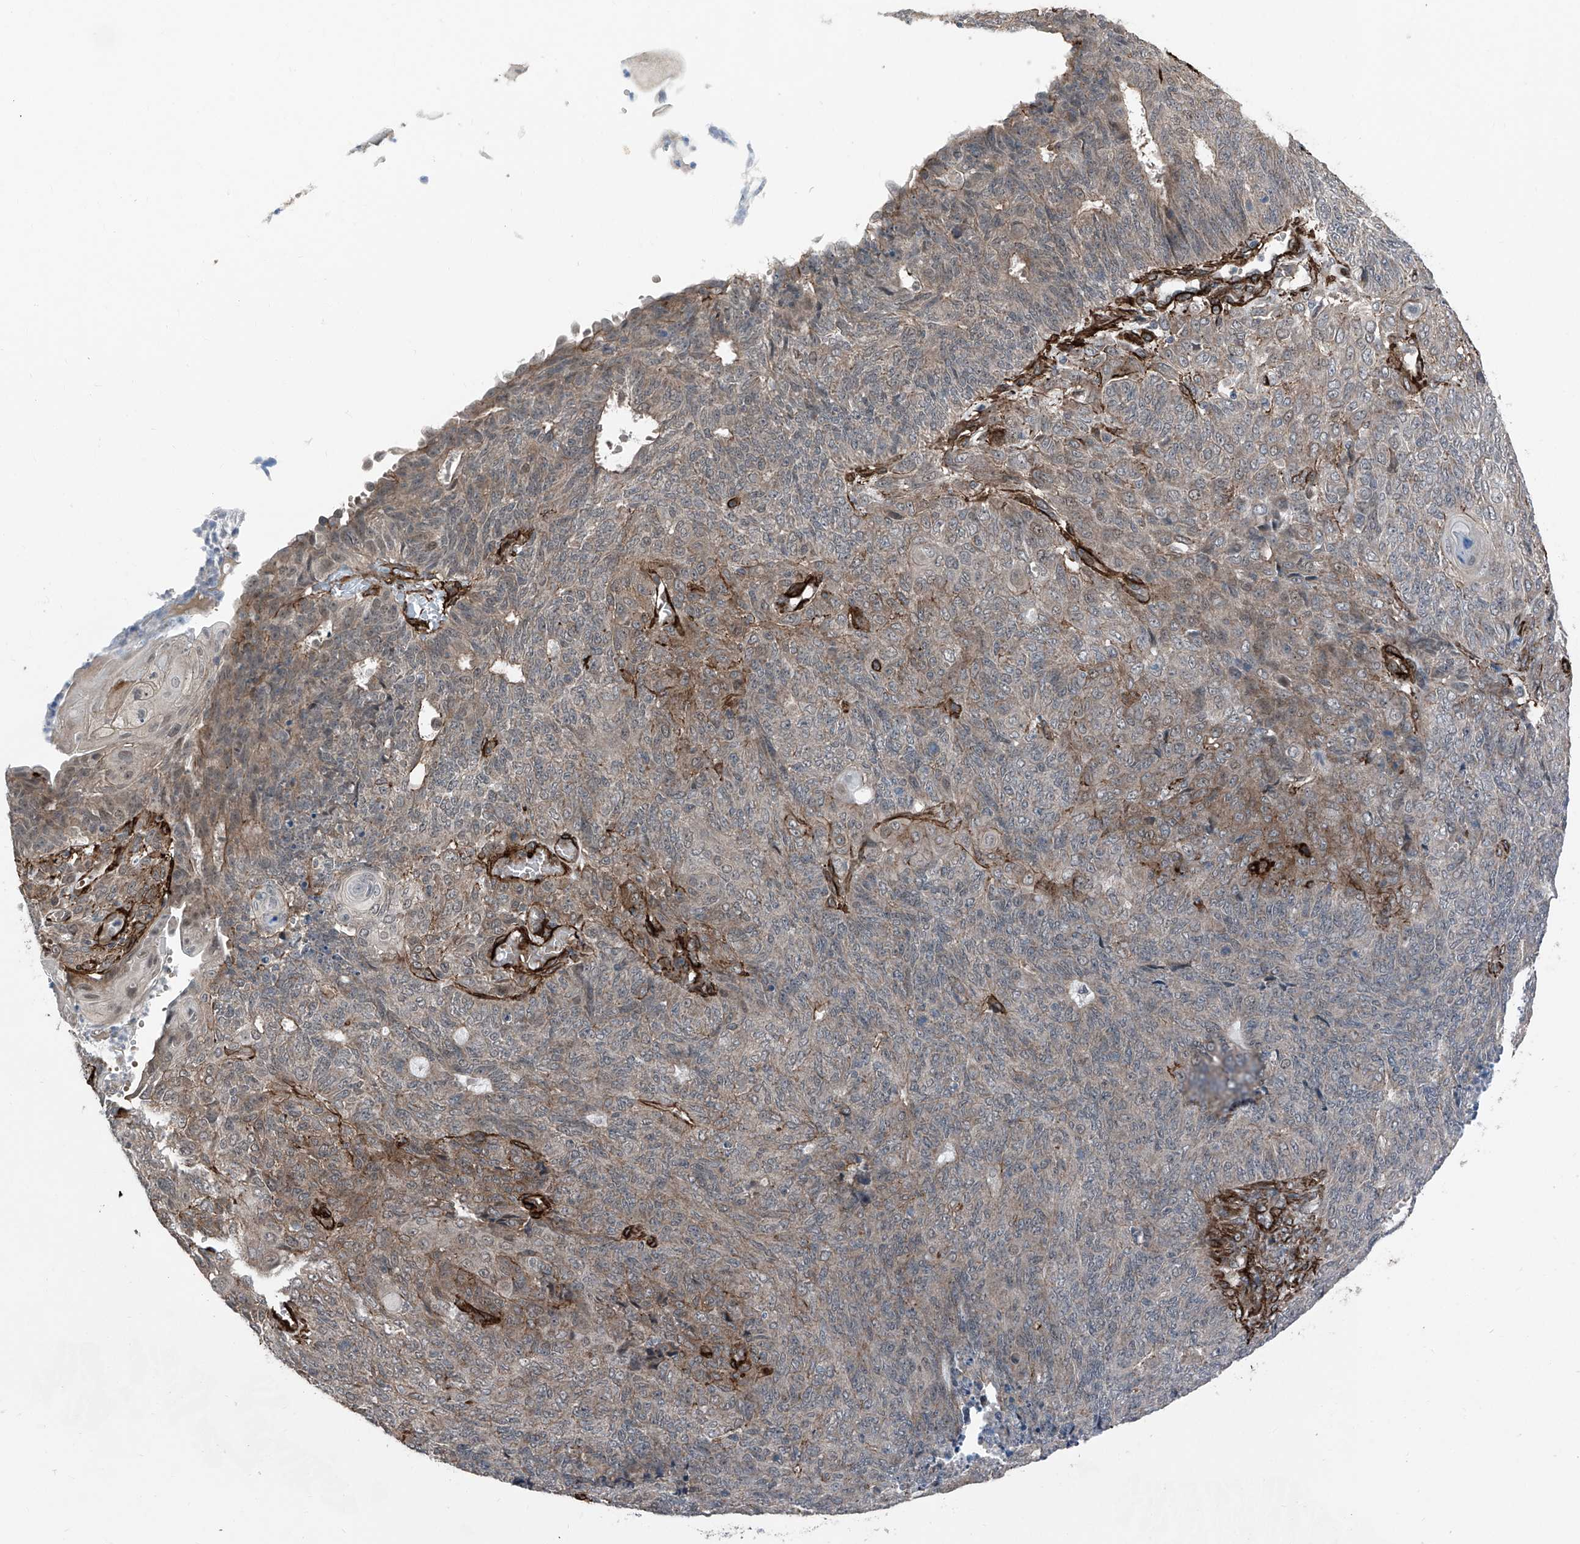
{"staining": {"intensity": "weak", "quantity": "<25%", "location": "cytoplasmic/membranous"}, "tissue": "endometrial cancer", "cell_type": "Tumor cells", "image_type": "cancer", "snomed": [{"axis": "morphology", "description": "Adenocarcinoma, NOS"}, {"axis": "topography", "description": "Endometrium"}], "caption": "A high-resolution image shows IHC staining of endometrial cancer (adenocarcinoma), which shows no significant expression in tumor cells.", "gene": "COA7", "patient": {"sex": "female", "age": 32}}